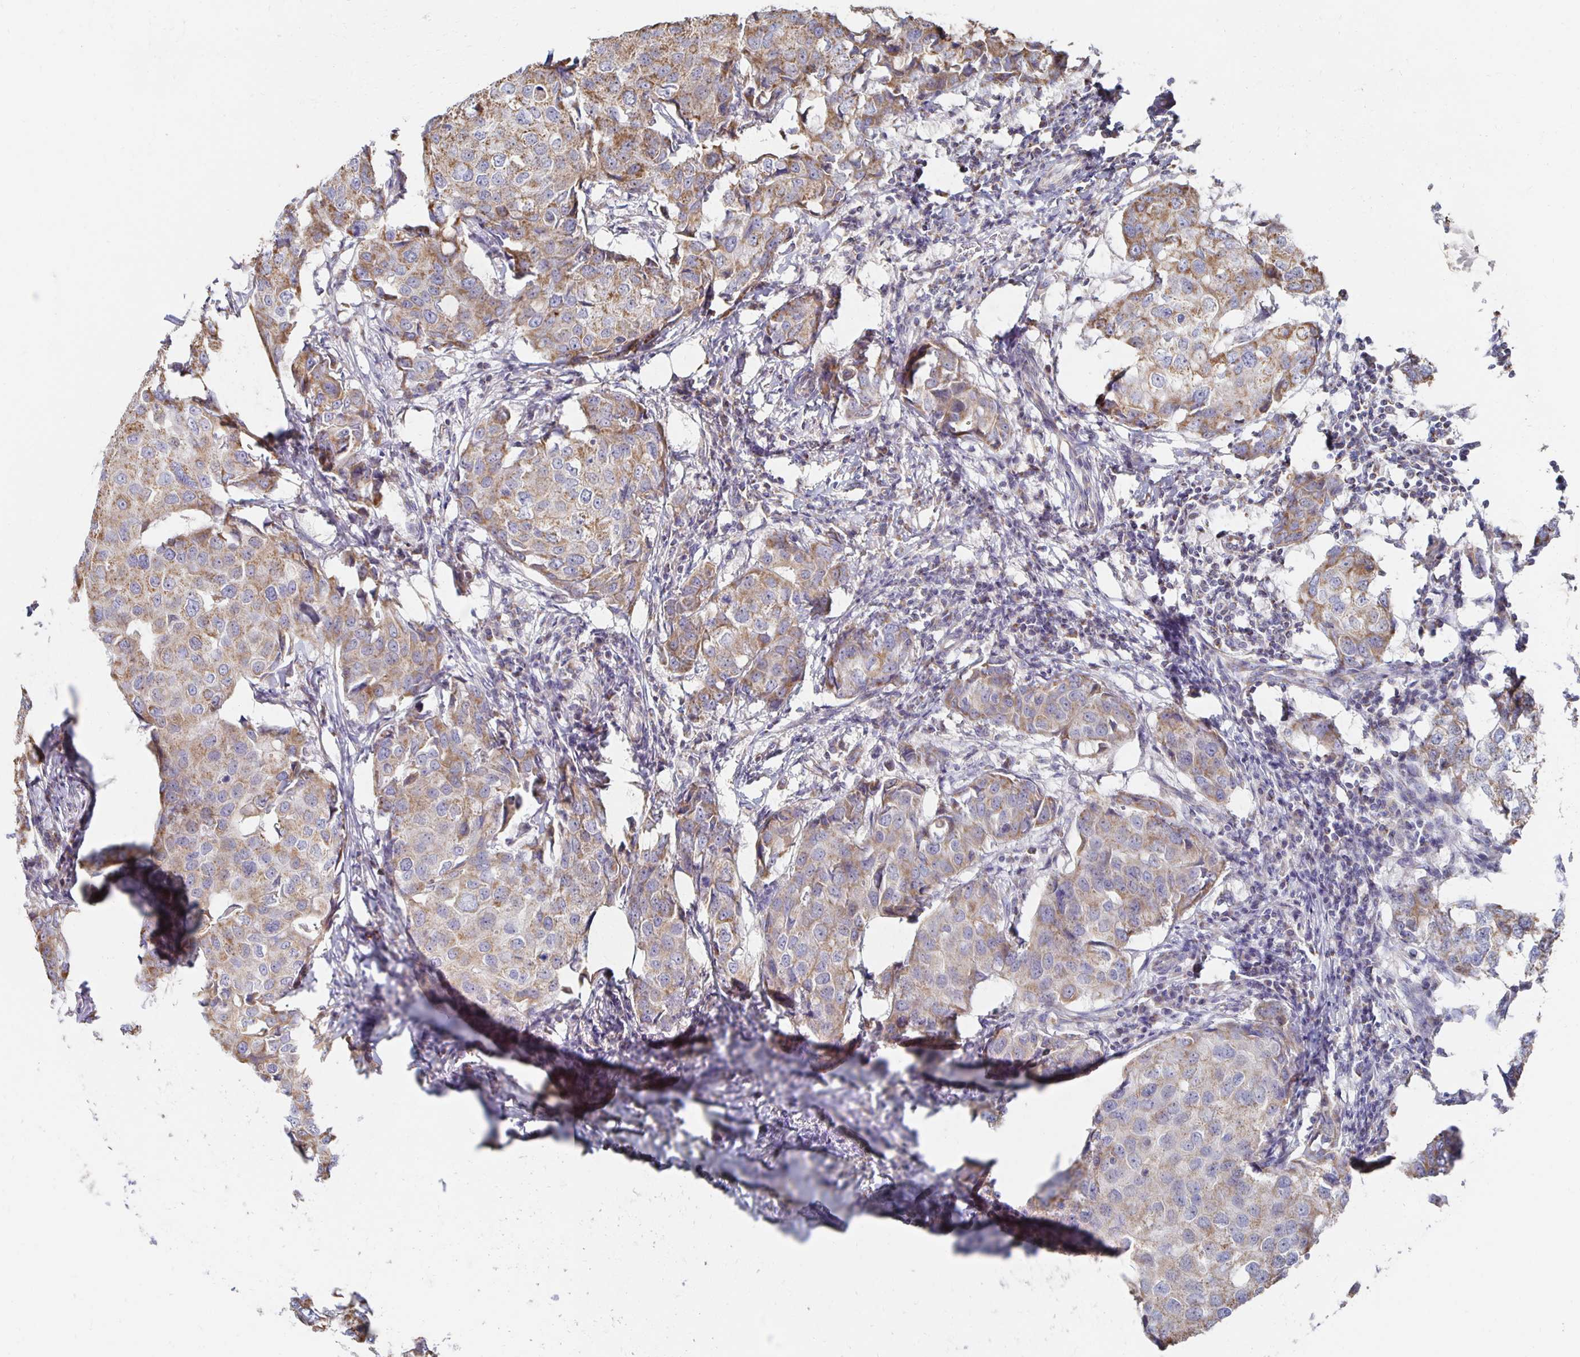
{"staining": {"intensity": "moderate", "quantity": "25%-75%", "location": "cytoplasmic/membranous"}, "tissue": "breast cancer", "cell_type": "Tumor cells", "image_type": "cancer", "snomed": [{"axis": "morphology", "description": "Duct carcinoma"}, {"axis": "topography", "description": "Breast"}], "caption": "IHC of human breast cancer (intraductal carcinoma) exhibits medium levels of moderate cytoplasmic/membranous positivity in approximately 25%-75% of tumor cells.", "gene": "NKX2-8", "patient": {"sex": "female", "age": 27}}